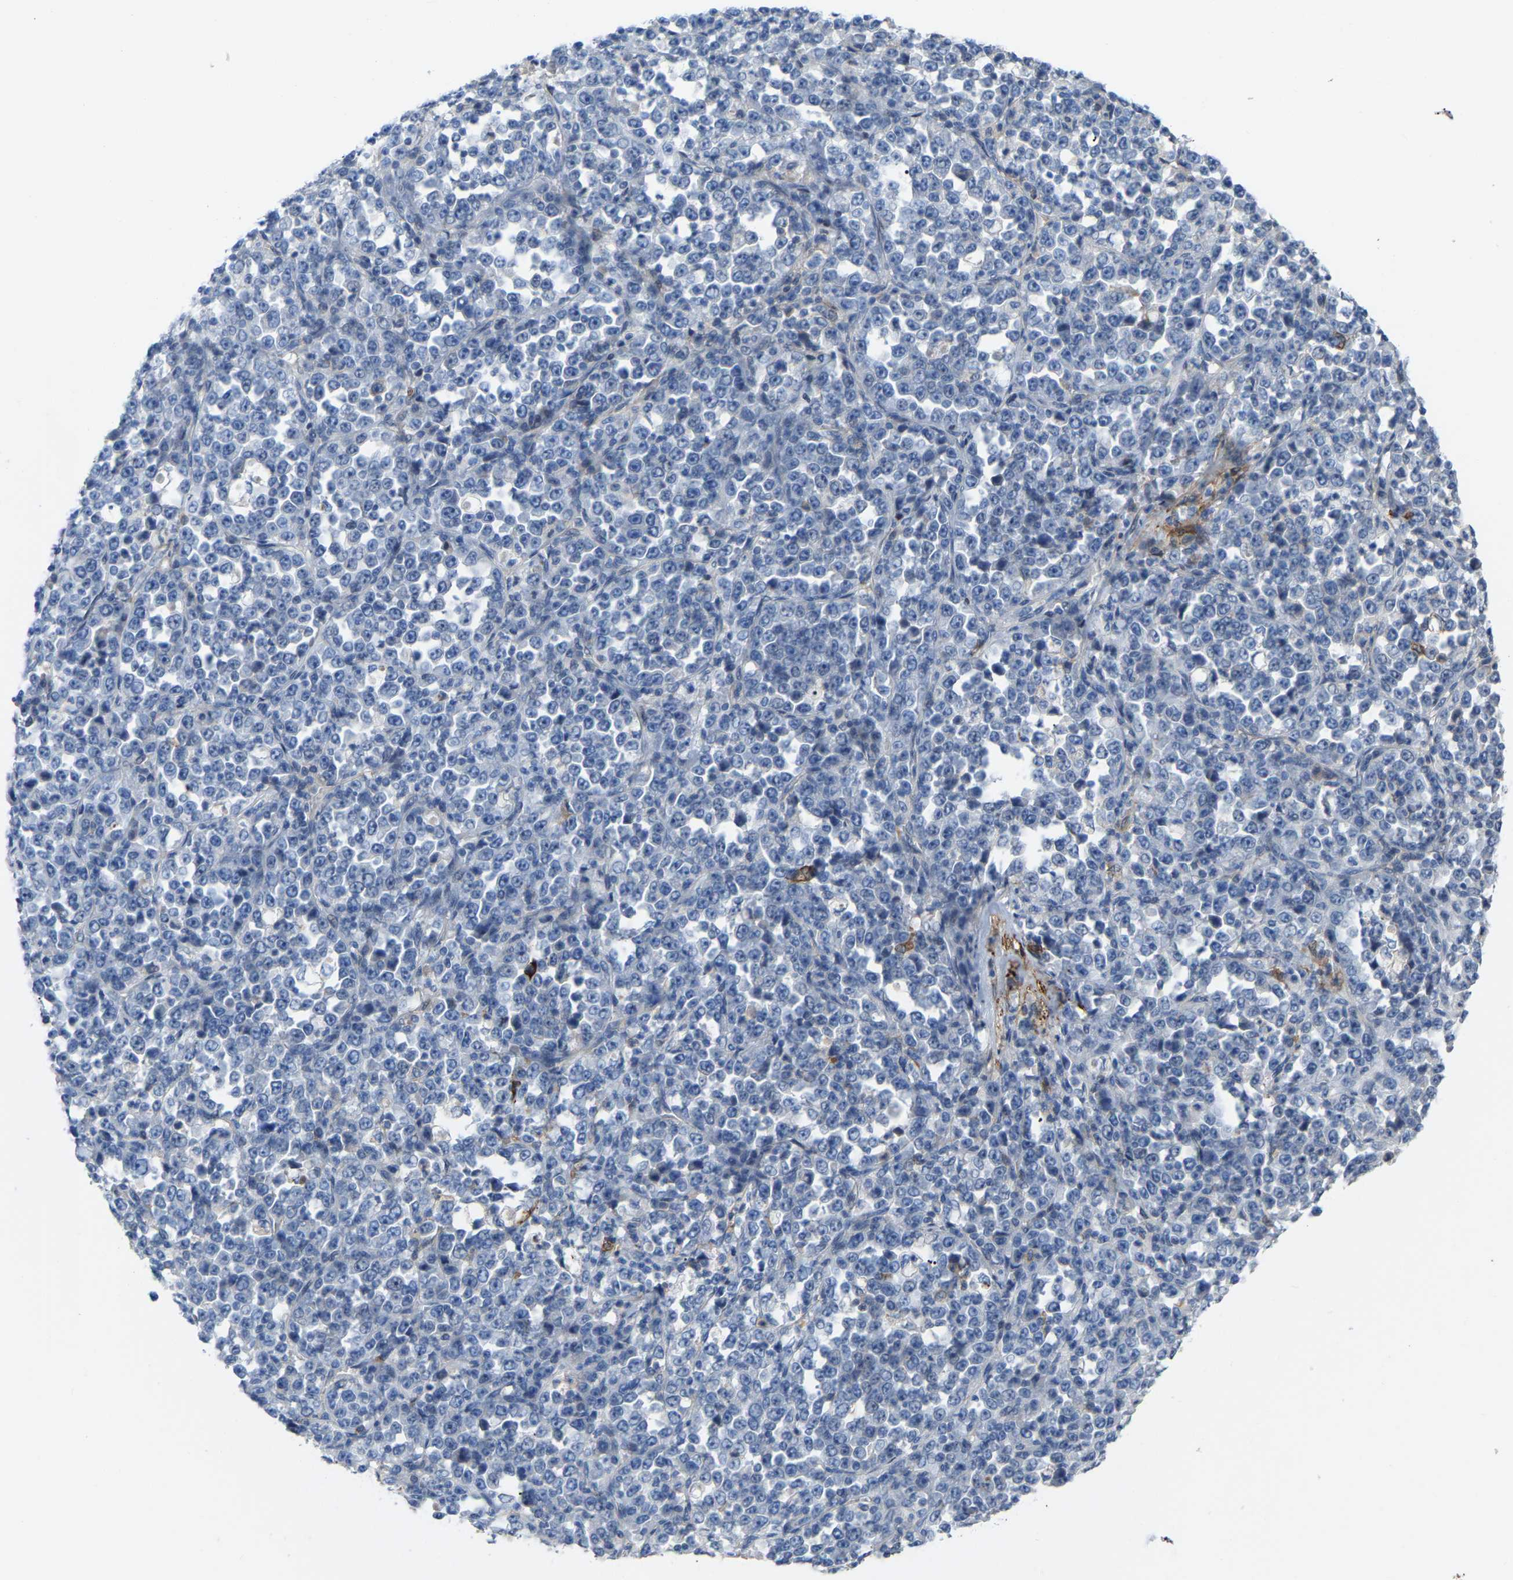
{"staining": {"intensity": "negative", "quantity": "none", "location": "none"}, "tissue": "stomach cancer", "cell_type": "Tumor cells", "image_type": "cancer", "snomed": [{"axis": "morphology", "description": "Normal tissue, NOS"}, {"axis": "morphology", "description": "Adenocarcinoma, NOS"}, {"axis": "topography", "description": "Stomach, upper"}, {"axis": "topography", "description": "Stomach"}], "caption": "Protein analysis of stomach adenocarcinoma reveals no significant expression in tumor cells. (DAB IHC with hematoxylin counter stain).", "gene": "ABTB2", "patient": {"sex": "male", "age": 59}}